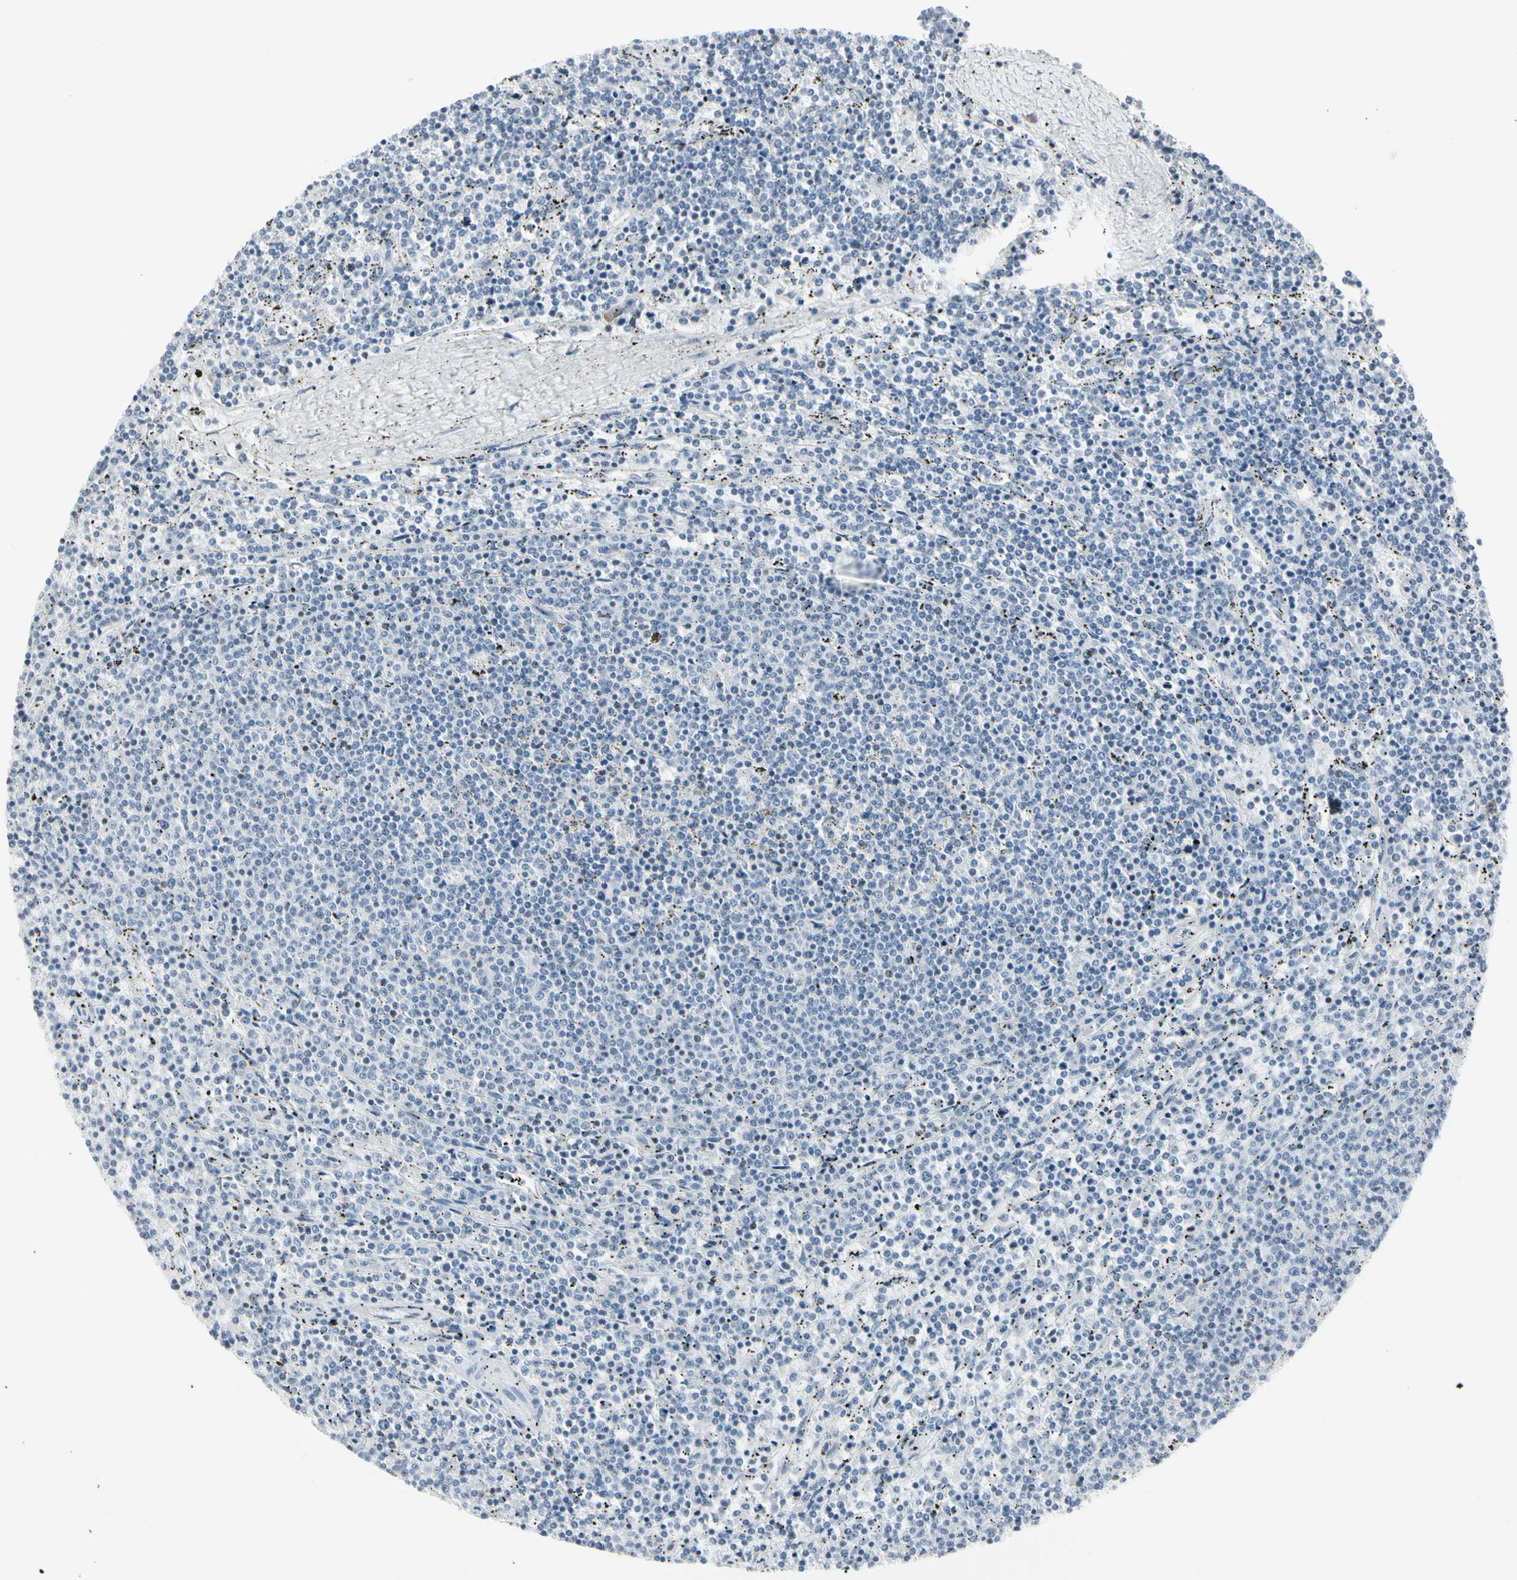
{"staining": {"intensity": "negative", "quantity": "none", "location": "none"}, "tissue": "lymphoma", "cell_type": "Tumor cells", "image_type": "cancer", "snomed": [{"axis": "morphology", "description": "Malignant lymphoma, non-Hodgkin's type, Low grade"}, {"axis": "topography", "description": "Spleen"}], "caption": "IHC of malignant lymphoma, non-Hodgkin's type (low-grade) displays no staining in tumor cells.", "gene": "ZBTB7B", "patient": {"sex": "female", "age": 50}}